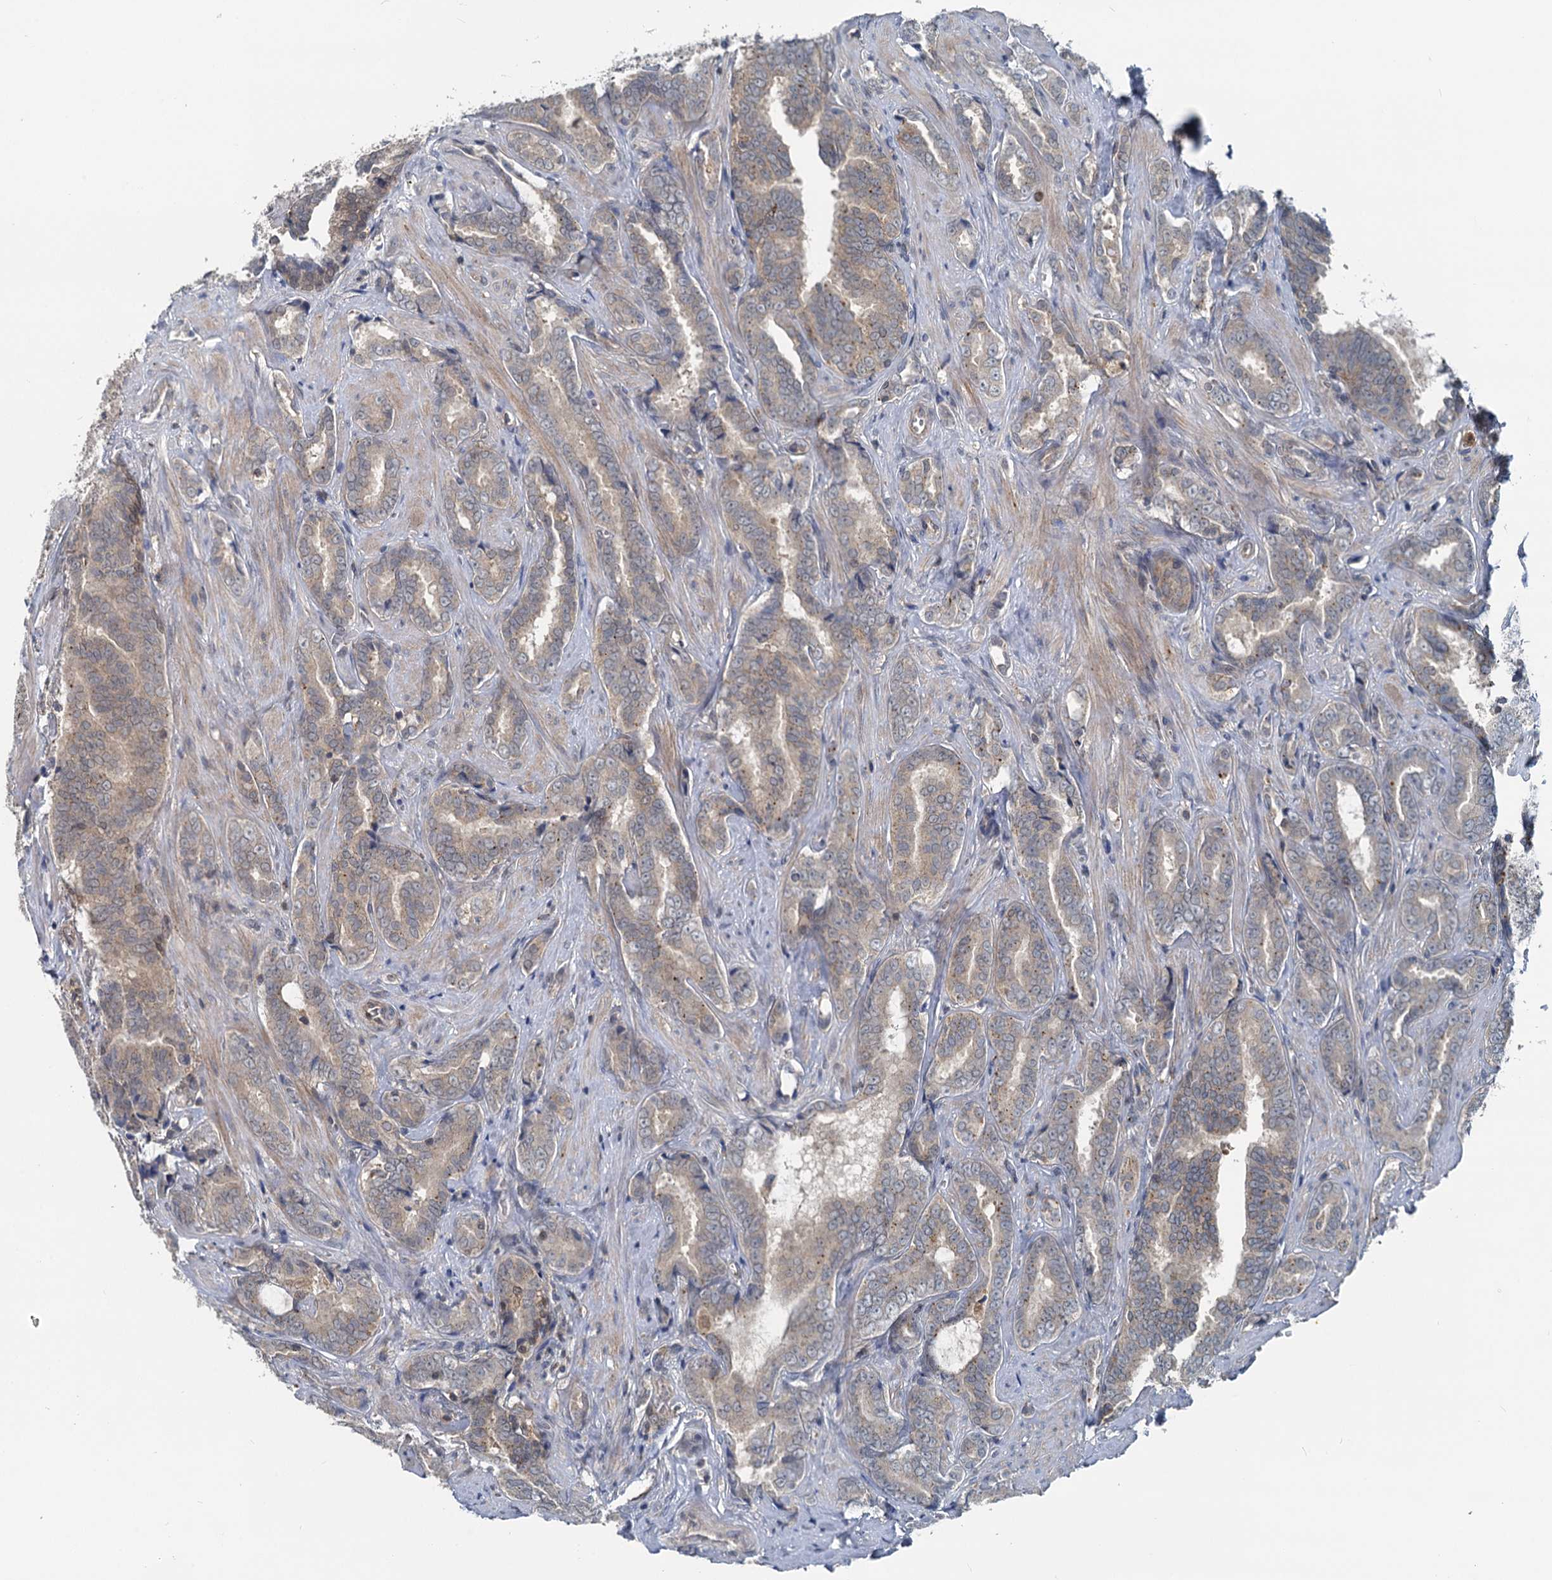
{"staining": {"intensity": "weak", "quantity": "25%-75%", "location": "cytoplasmic/membranous"}, "tissue": "prostate cancer", "cell_type": "Tumor cells", "image_type": "cancer", "snomed": [{"axis": "morphology", "description": "Adenocarcinoma, High grade"}, {"axis": "topography", "description": "Prostate and seminal vesicle, NOS"}], "caption": "This photomicrograph shows prostate cancer (adenocarcinoma (high-grade)) stained with IHC to label a protein in brown. The cytoplasmic/membranous of tumor cells show weak positivity for the protein. Nuclei are counter-stained blue.", "gene": "GCLM", "patient": {"sex": "male", "age": 67}}